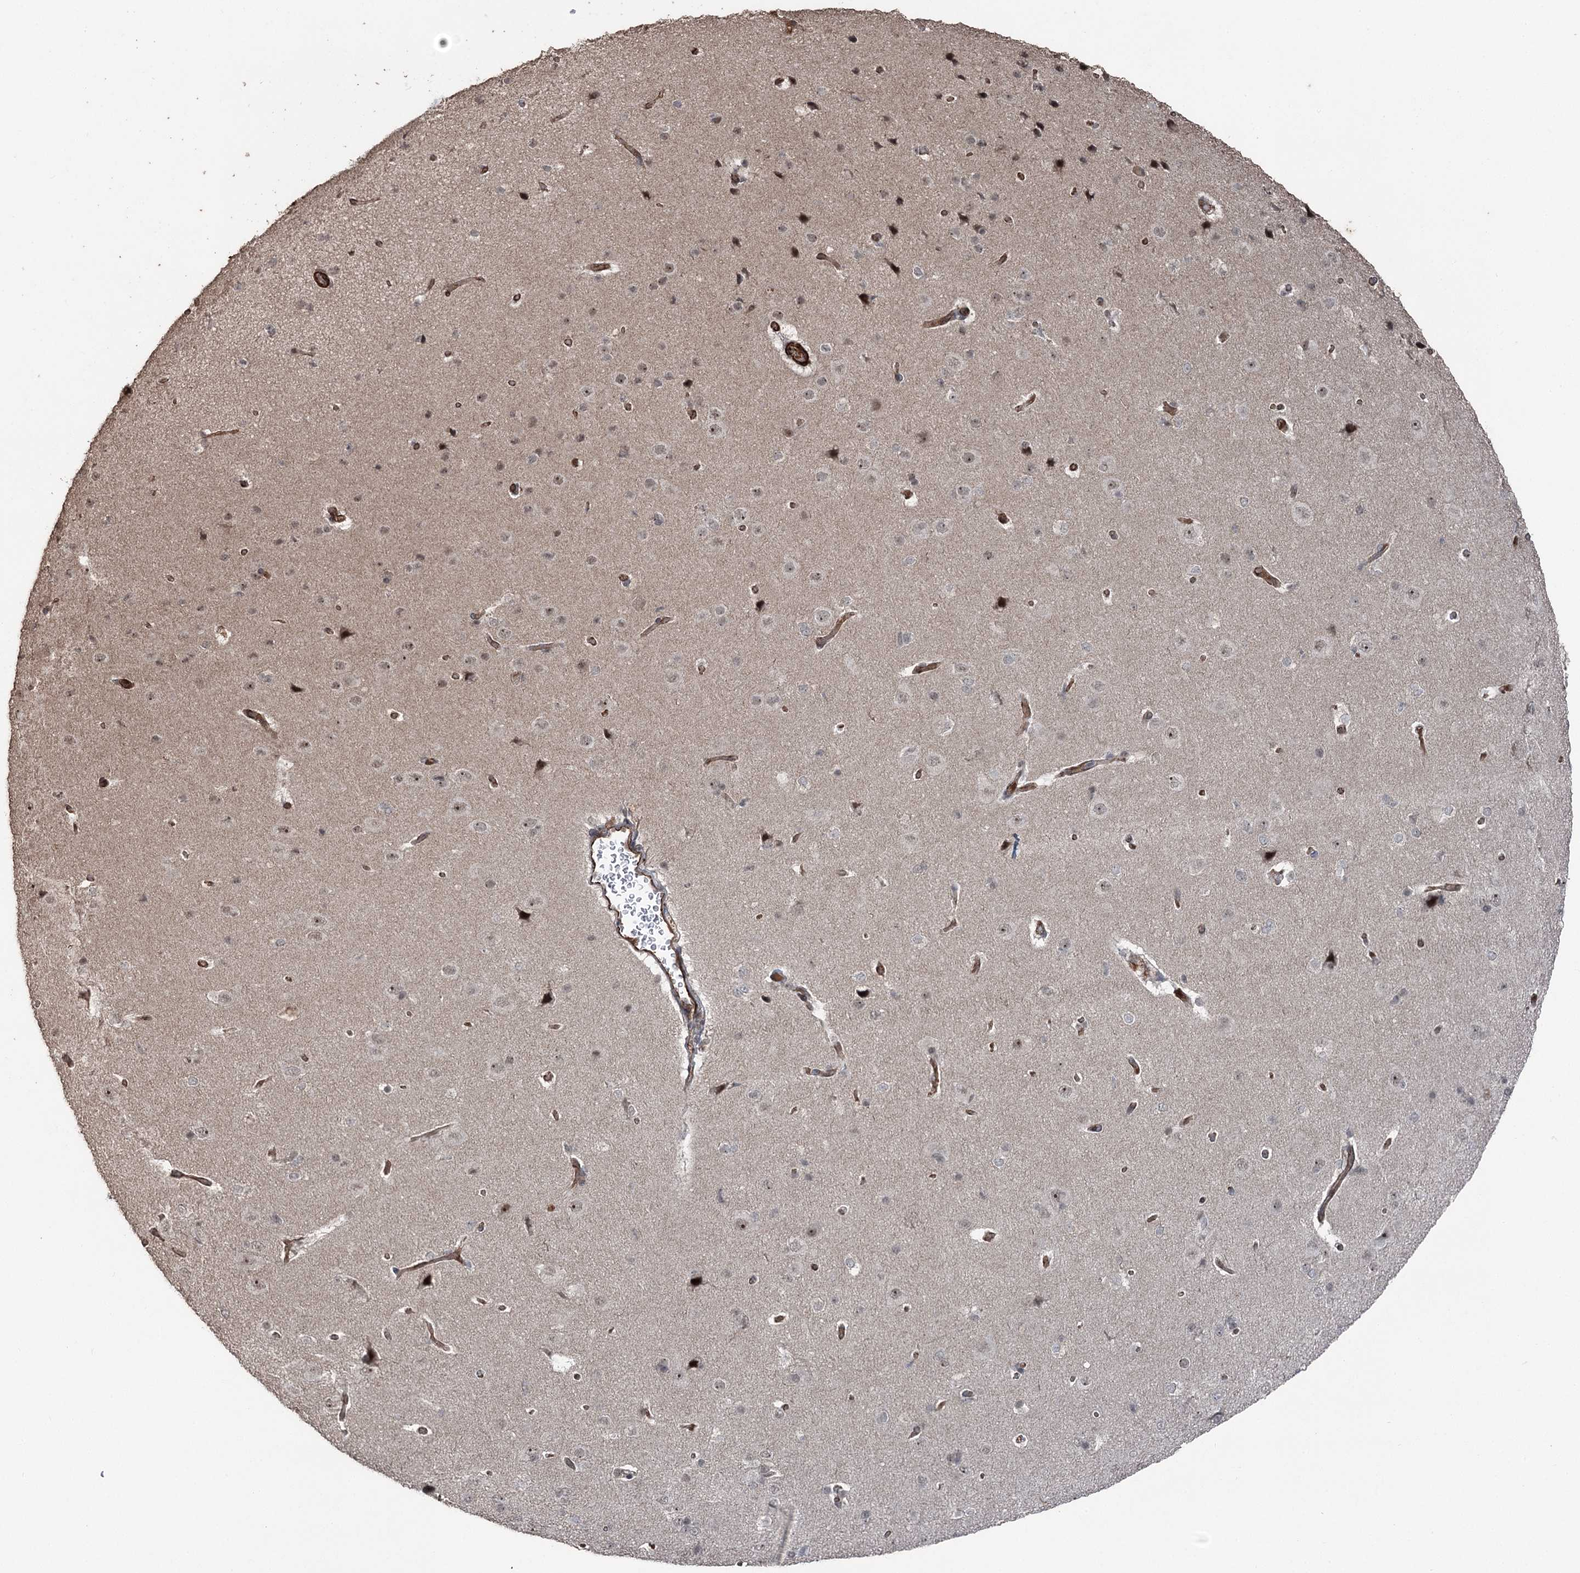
{"staining": {"intensity": "moderate", "quantity": "25%-75%", "location": "cytoplasmic/membranous"}, "tissue": "cerebral cortex", "cell_type": "Endothelial cells", "image_type": "normal", "snomed": [{"axis": "morphology", "description": "Normal tissue, NOS"}, {"axis": "topography", "description": "Cerebral cortex"}], "caption": "This histopathology image demonstrates unremarkable cerebral cortex stained with IHC to label a protein in brown. The cytoplasmic/membranous of endothelial cells show moderate positivity for the protein. Nuclei are counter-stained blue.", "gene": "CCDC82", "patient": {"sex": "male", "age": 62}}